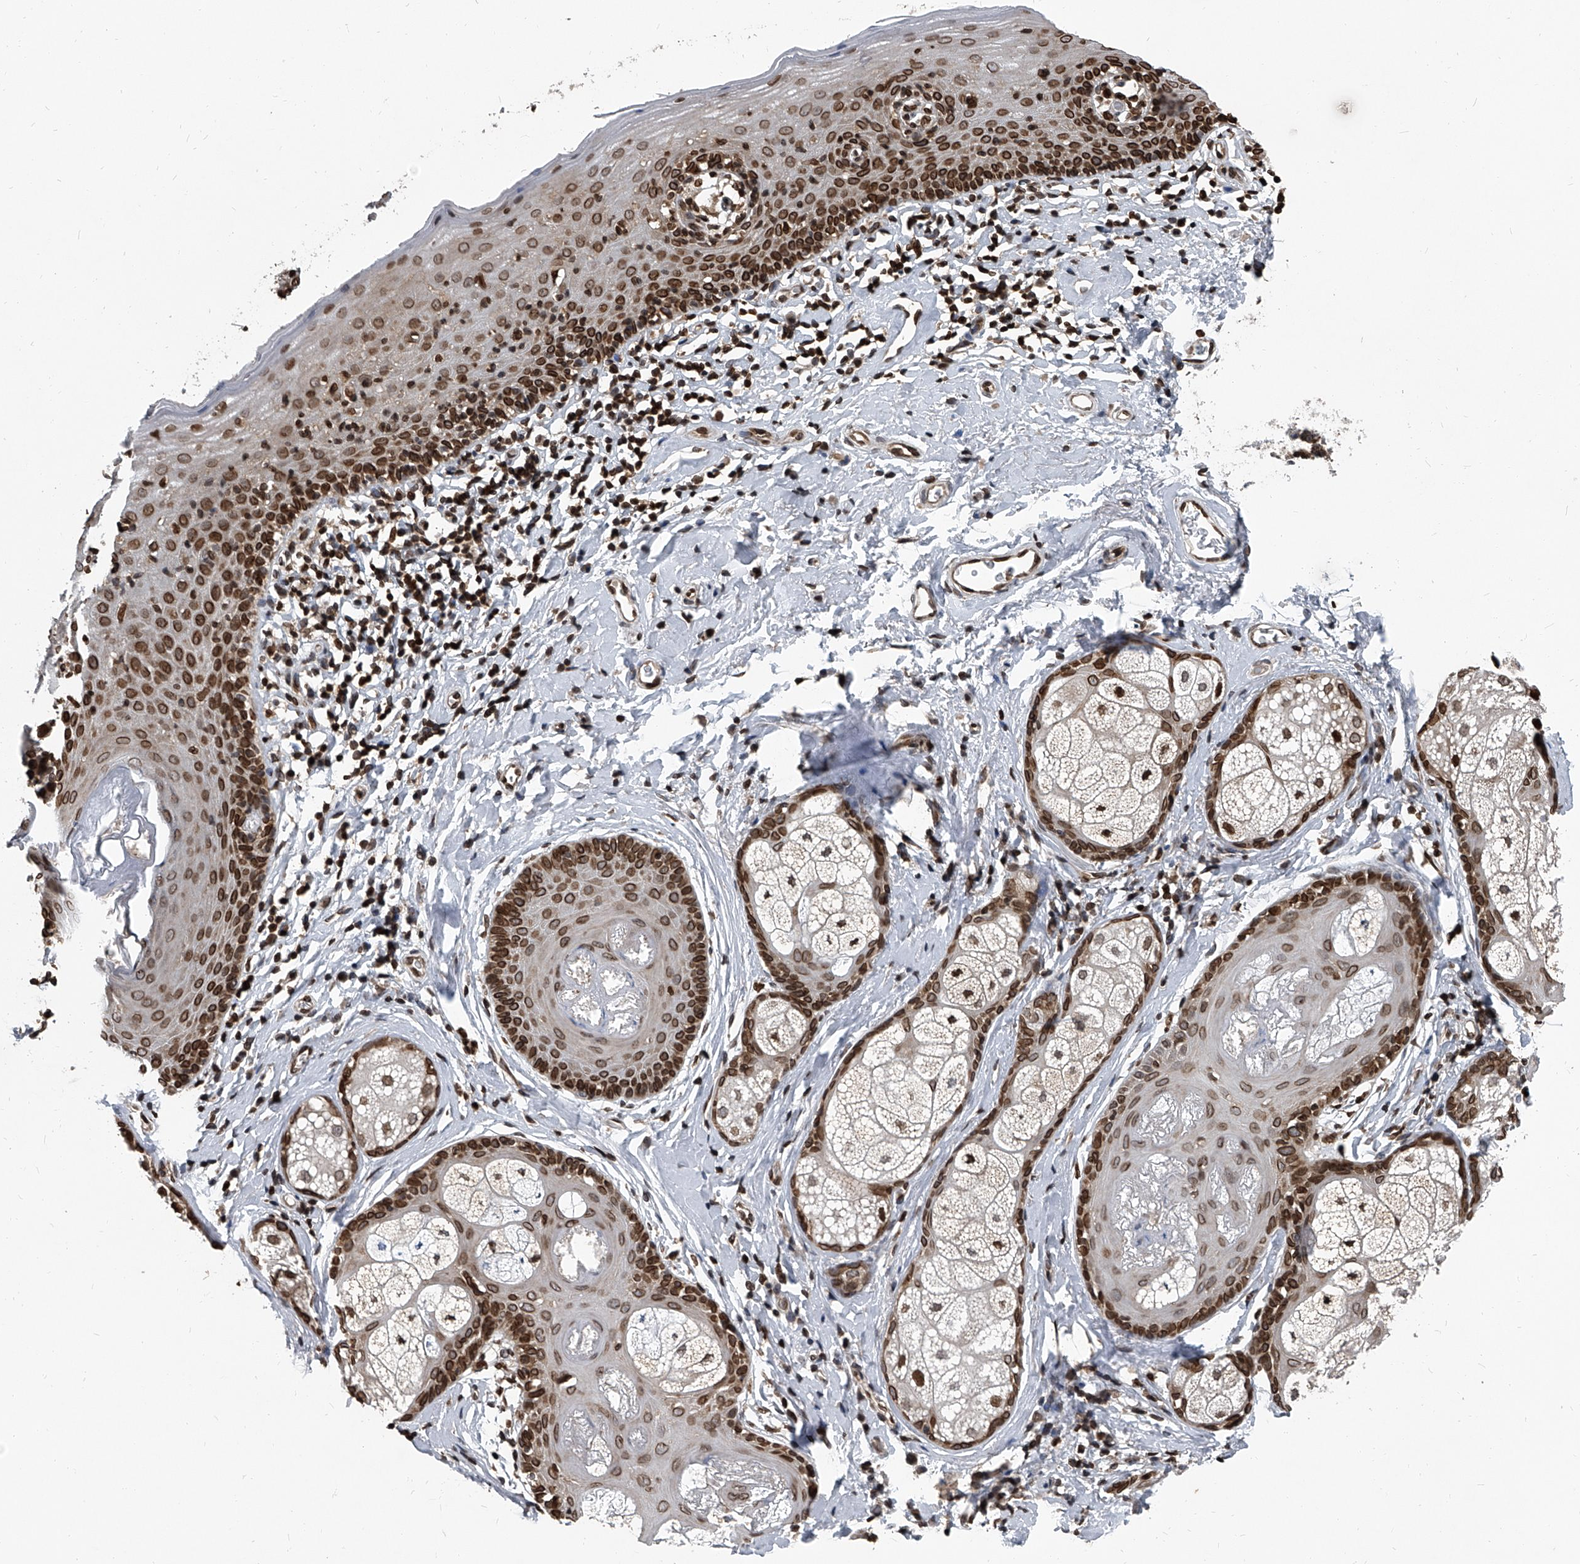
{"staining": {"intensity": "strong", "quantity": ">75%", "location": "cytoplasmic/membranous,nuclear"}, "tissue": "skin", "cell_type": "Epidermal cells", "image_type": "normal", "snomed": [{"axis": "morphology", "description": "Normal tissue, NOS"}, {"axis": "topography", "description": "Vulva"}], "caption": "IHC (DAB) staining of normal skin exhibits strong cytoplasmic/membranous,nuclear protein positivity in approximately >75% of epidermal cells. IHC stains the protein of interest in brown and the nuclei are stained blue.", "gene": "PHF20", "patient": {"sex": "female", "age": 66}}